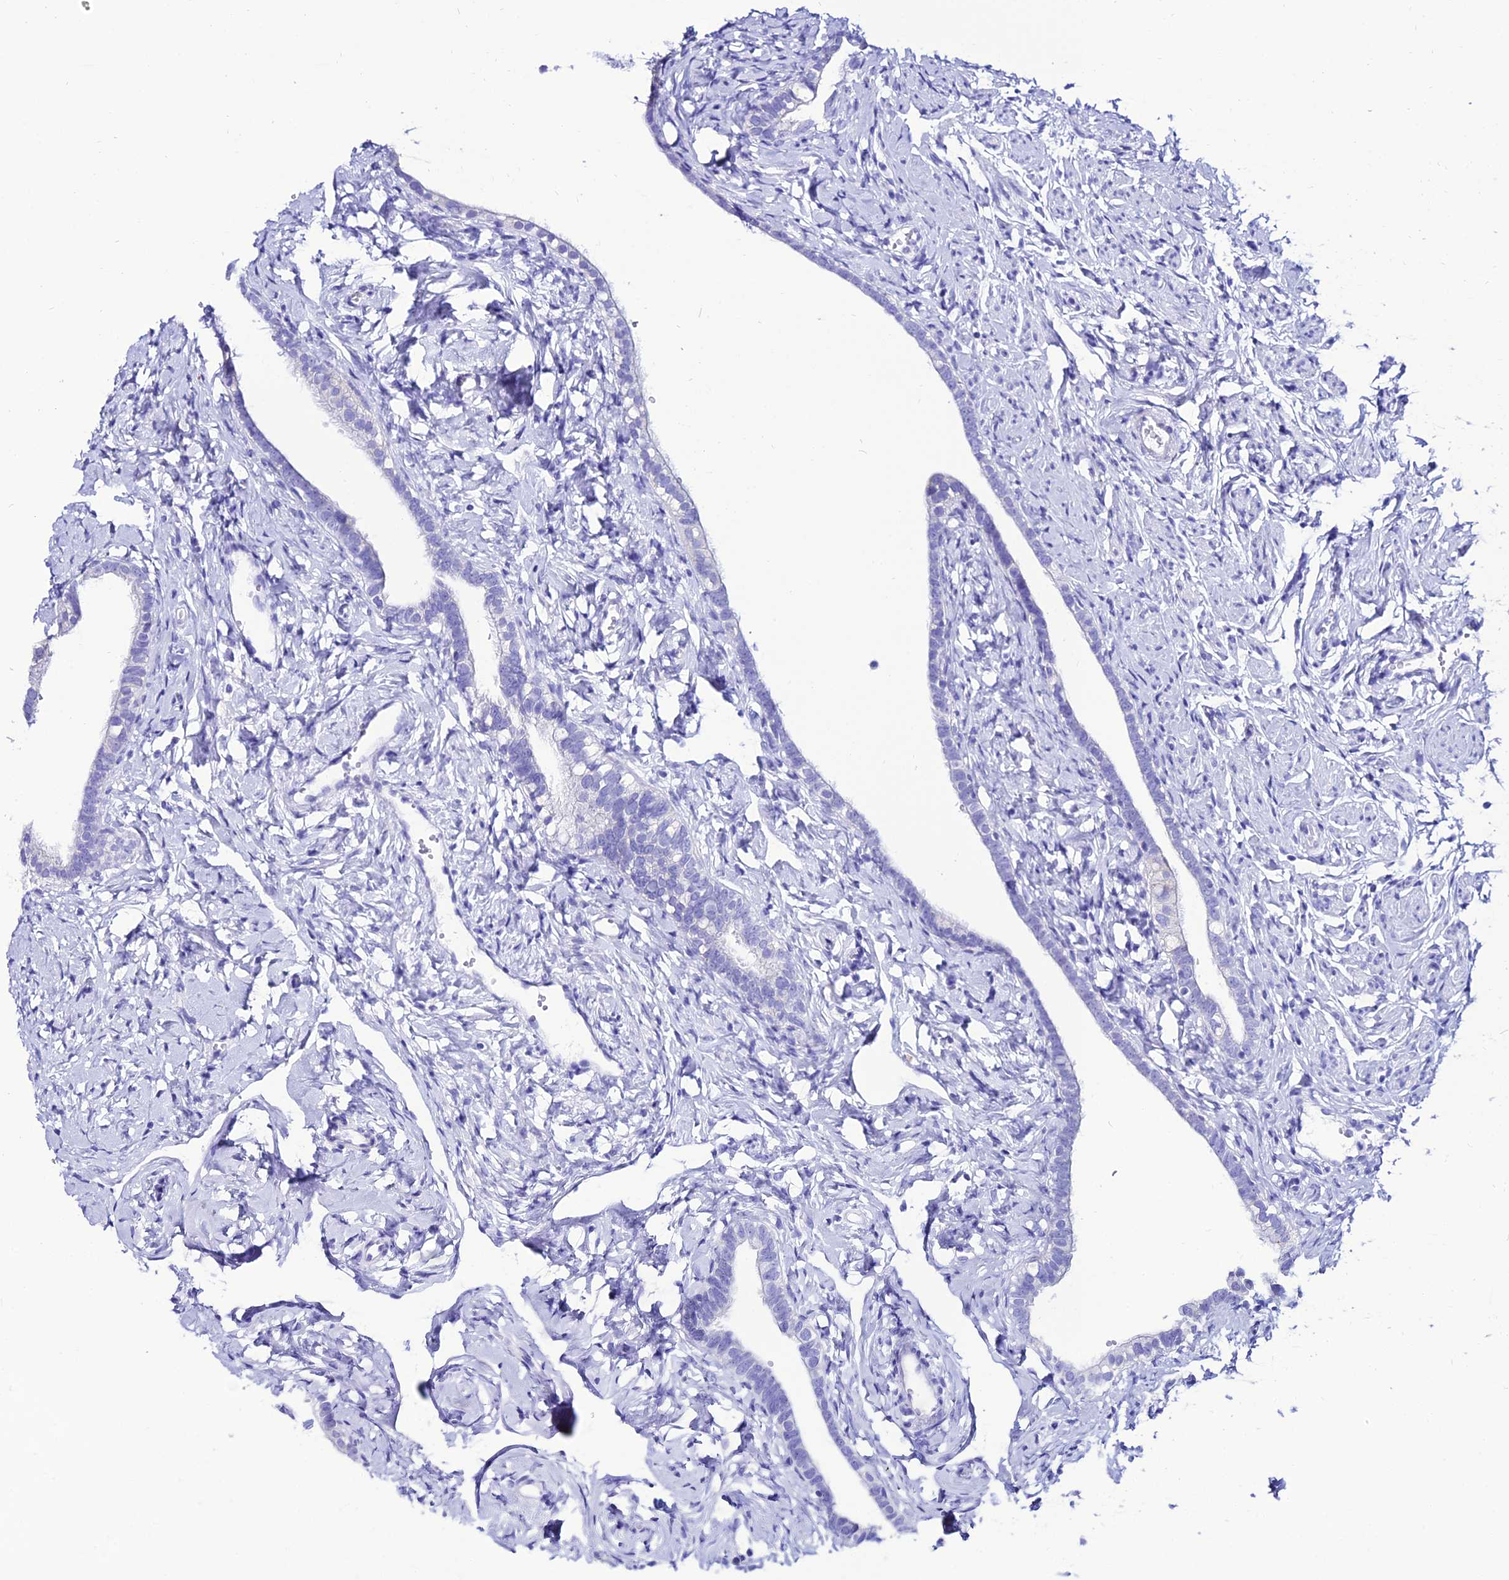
{"staining": {"intensity": "negative", "quantity": "none", "location": "none"}, "tissue": "fallopian tube", "cell_type": "Glandular cells", "image_type": "normal", "snomed": [{"axis": "morphology", "description": "Normal tissue, NOS"}, {"axis": "topography", "description": "Fallopian tube"}], "caption": "This is an immunohistochemistry (IHC) histopathology image of benign fallopian tube. There is no expression in glandular cells.", "gene": "OR4D5", "patient": {"sex": "female", "age": 66}}